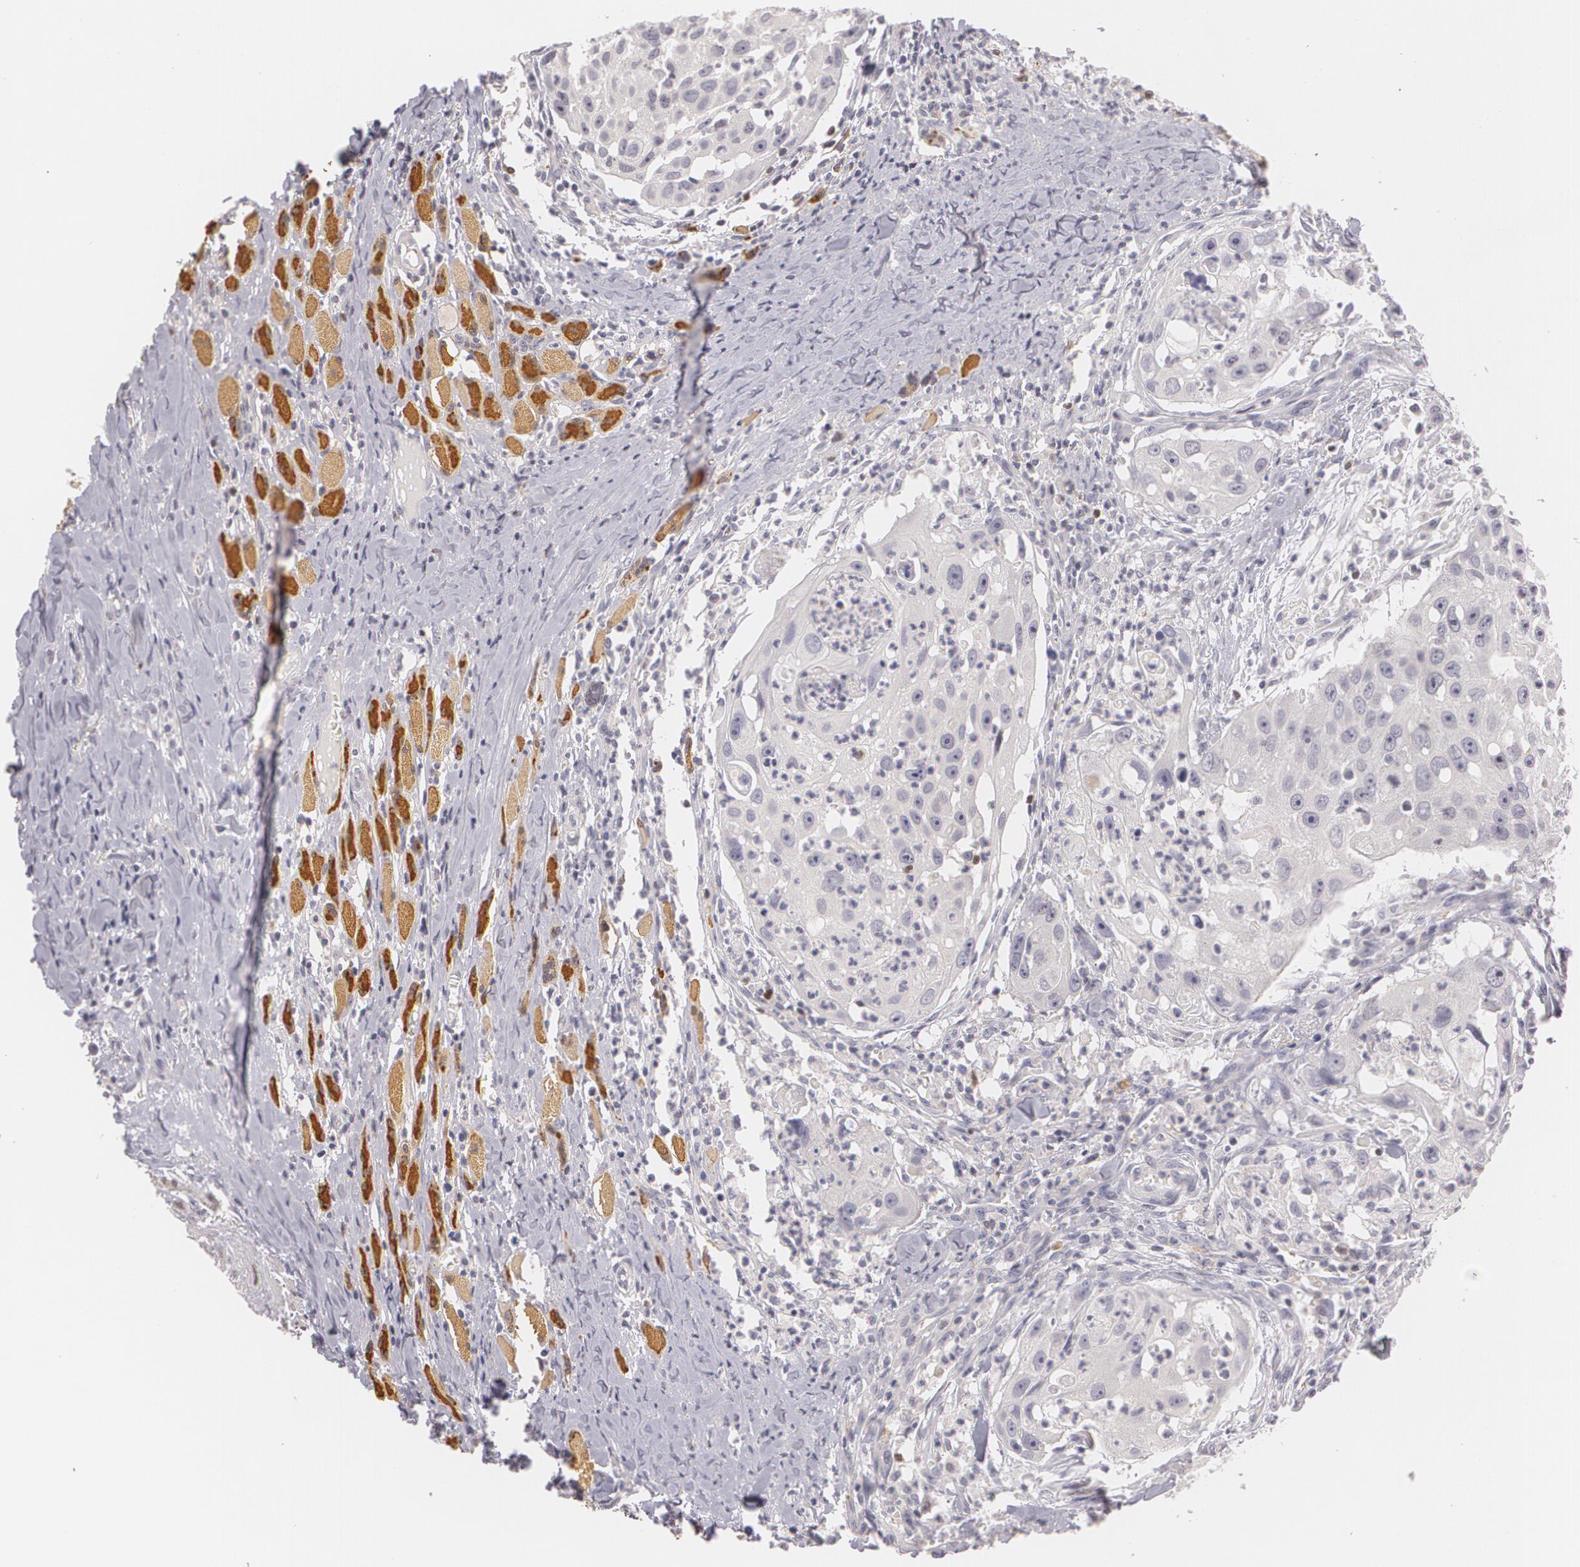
{"staining": {"intensity": "negative", "quantity": "none", "location": "none"}, "tissue": "head and neck cancer", "cell_type": "Tumor cells", "image_type": "cancer", "snomed": [{"axis": "morphology", "description": "Squamous cell carcinoma, NOS"}, {"axis": "topography", "description": "Head-Neck"}], "caption": "This micrograph is of head and neck squamous cell carcinoma stained with immunohistochemistry (IHC) to label a protein in brown with the nuclei are counter-stained blue. There is no expression in tumor cells.", "gene": "ZBTB16", "patient": {"sex": "male", "age": 64}}